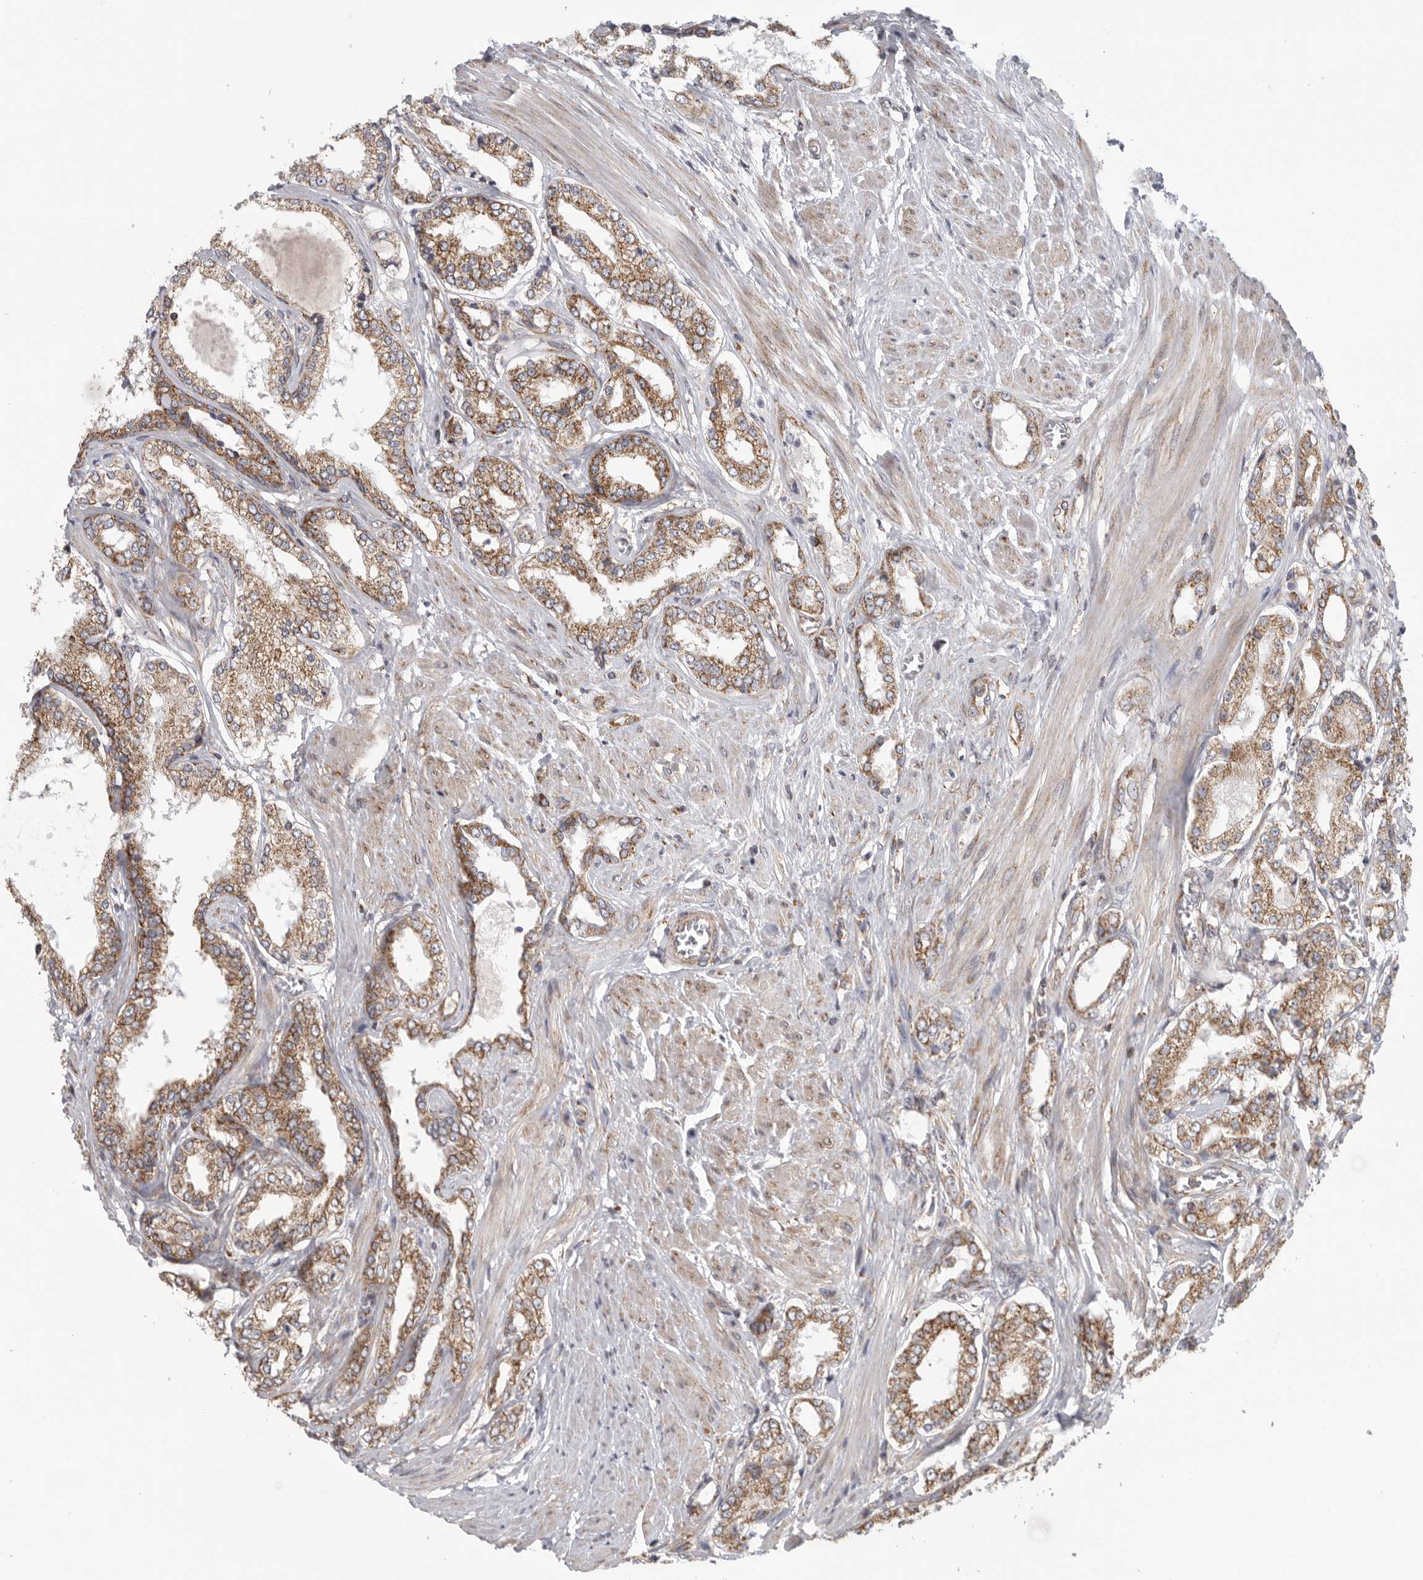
{"staining": {"intensity": "moderate", "quantity": ">75%", "location": "cytoplasmic/membranous"}, "tissue": "prostate cancer", "cell_type": "Tumor cells", "image_type": "cancer", "snomed": [{"axis": "morphology", "description": "Adenocarcinoma, Low grade"}, {"axis": "topography", "description": "Prostate"}], "caption": "An immunohistochemistry photomicrograph of neoplastic tissue is shown. Protein staining in brown highlights moderate cytoplasmic/membranous positivity in prostate low-grade adenocarcinoma within tumor cells. (IHC, brightfield microscopy, high magnification).", "gene": "FKBP8", "patient": {"sex": "male", "age": 62}}